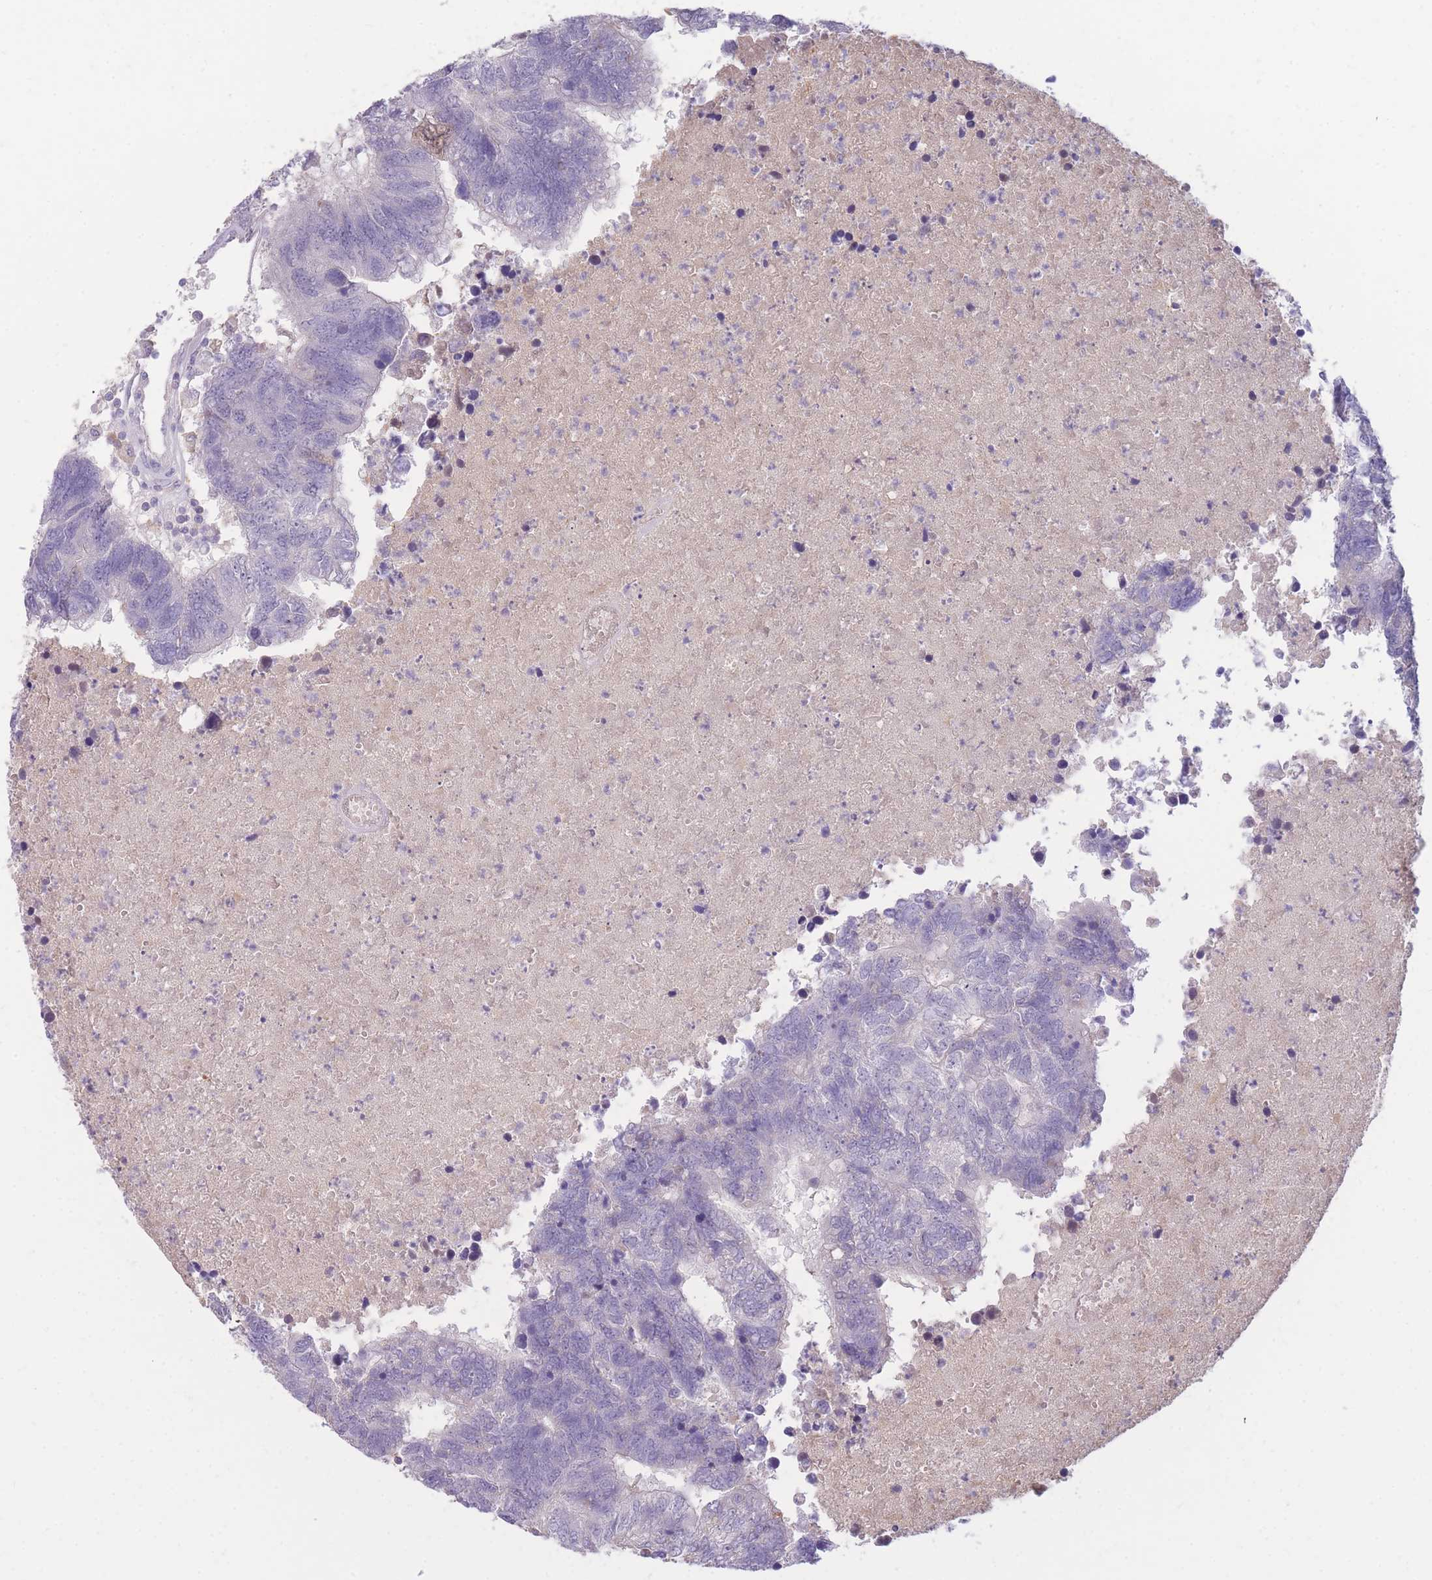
{"staining": {"intensity": "negative", "quantity": "none", "location": "none"}, "tissue": "colorectal cancer", "cell_type": "Tumor cells", "image_type": "cancer", "snomed": [{"axis": "morphology", "description": "Adenocarcinoma, NOS"}, {"axis": "topography", "description": "Colon"}], "caption": "DAB immunohistochemical staining of colorectal cancer (adenocarcinoma) displays no significant staining in tumor cells.", "gene": "TPSD1", "patient": {"sex": "female", "age": 48}}